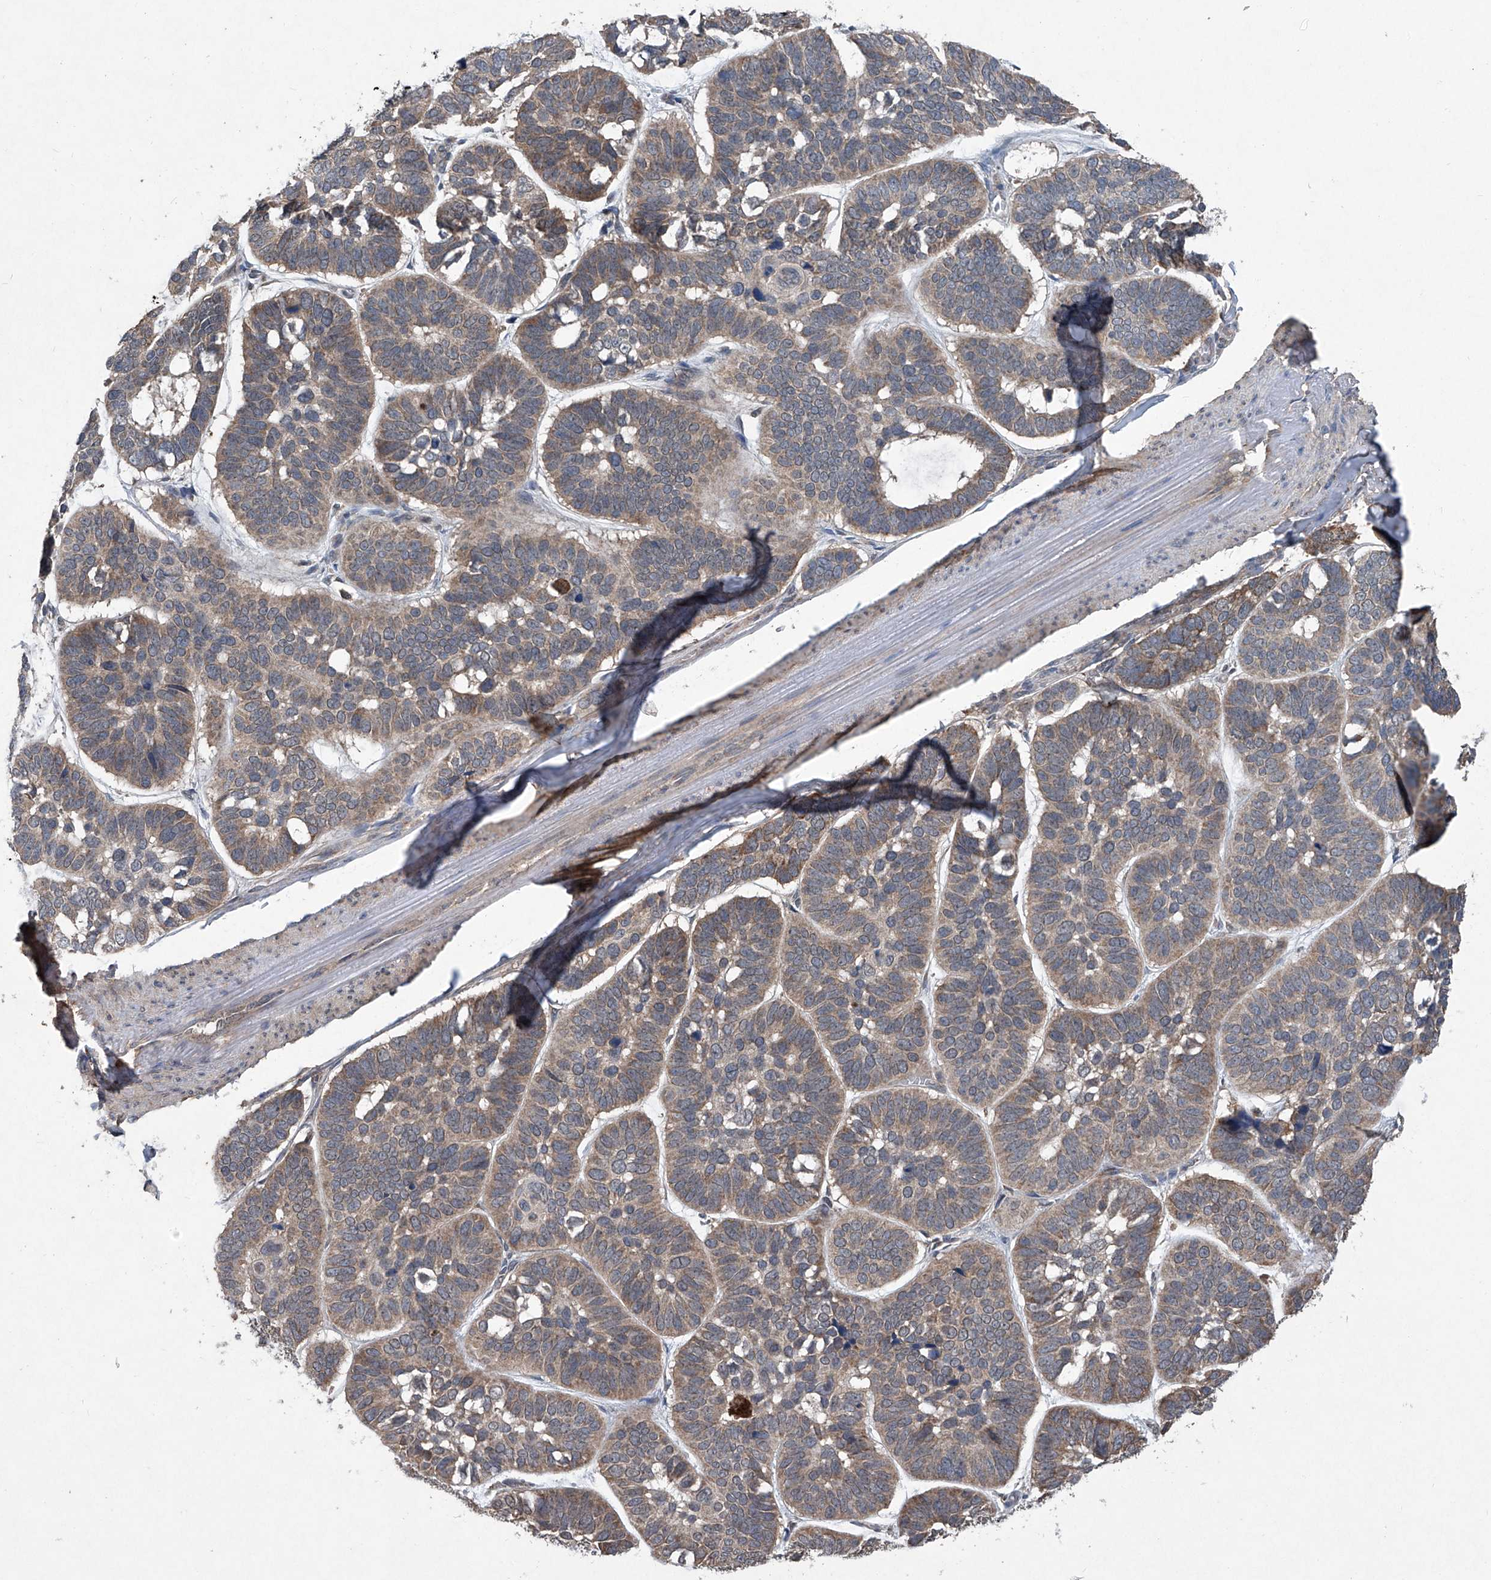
{"staining": {"intensity": "weak", "quantity": ">75%", "location": "cytoplasmic/membranous"}, "tissue": "skin cancer", "cell_type": "Tumor cells", "image_type": "cancer", "snomed": [{"axis": "morphology", "description": "Basal cell carcinoma"}, {"axis": "topography", "description": "Skin"}], "caption": "Skin cancer stained with immunohistochemistry (IHC) exhibits weak cytoplasmic/membranous expression in approximately >75% of tumor cells.", "gene": "SUMF2", "patient": {"sex": "male", "age": 62}}